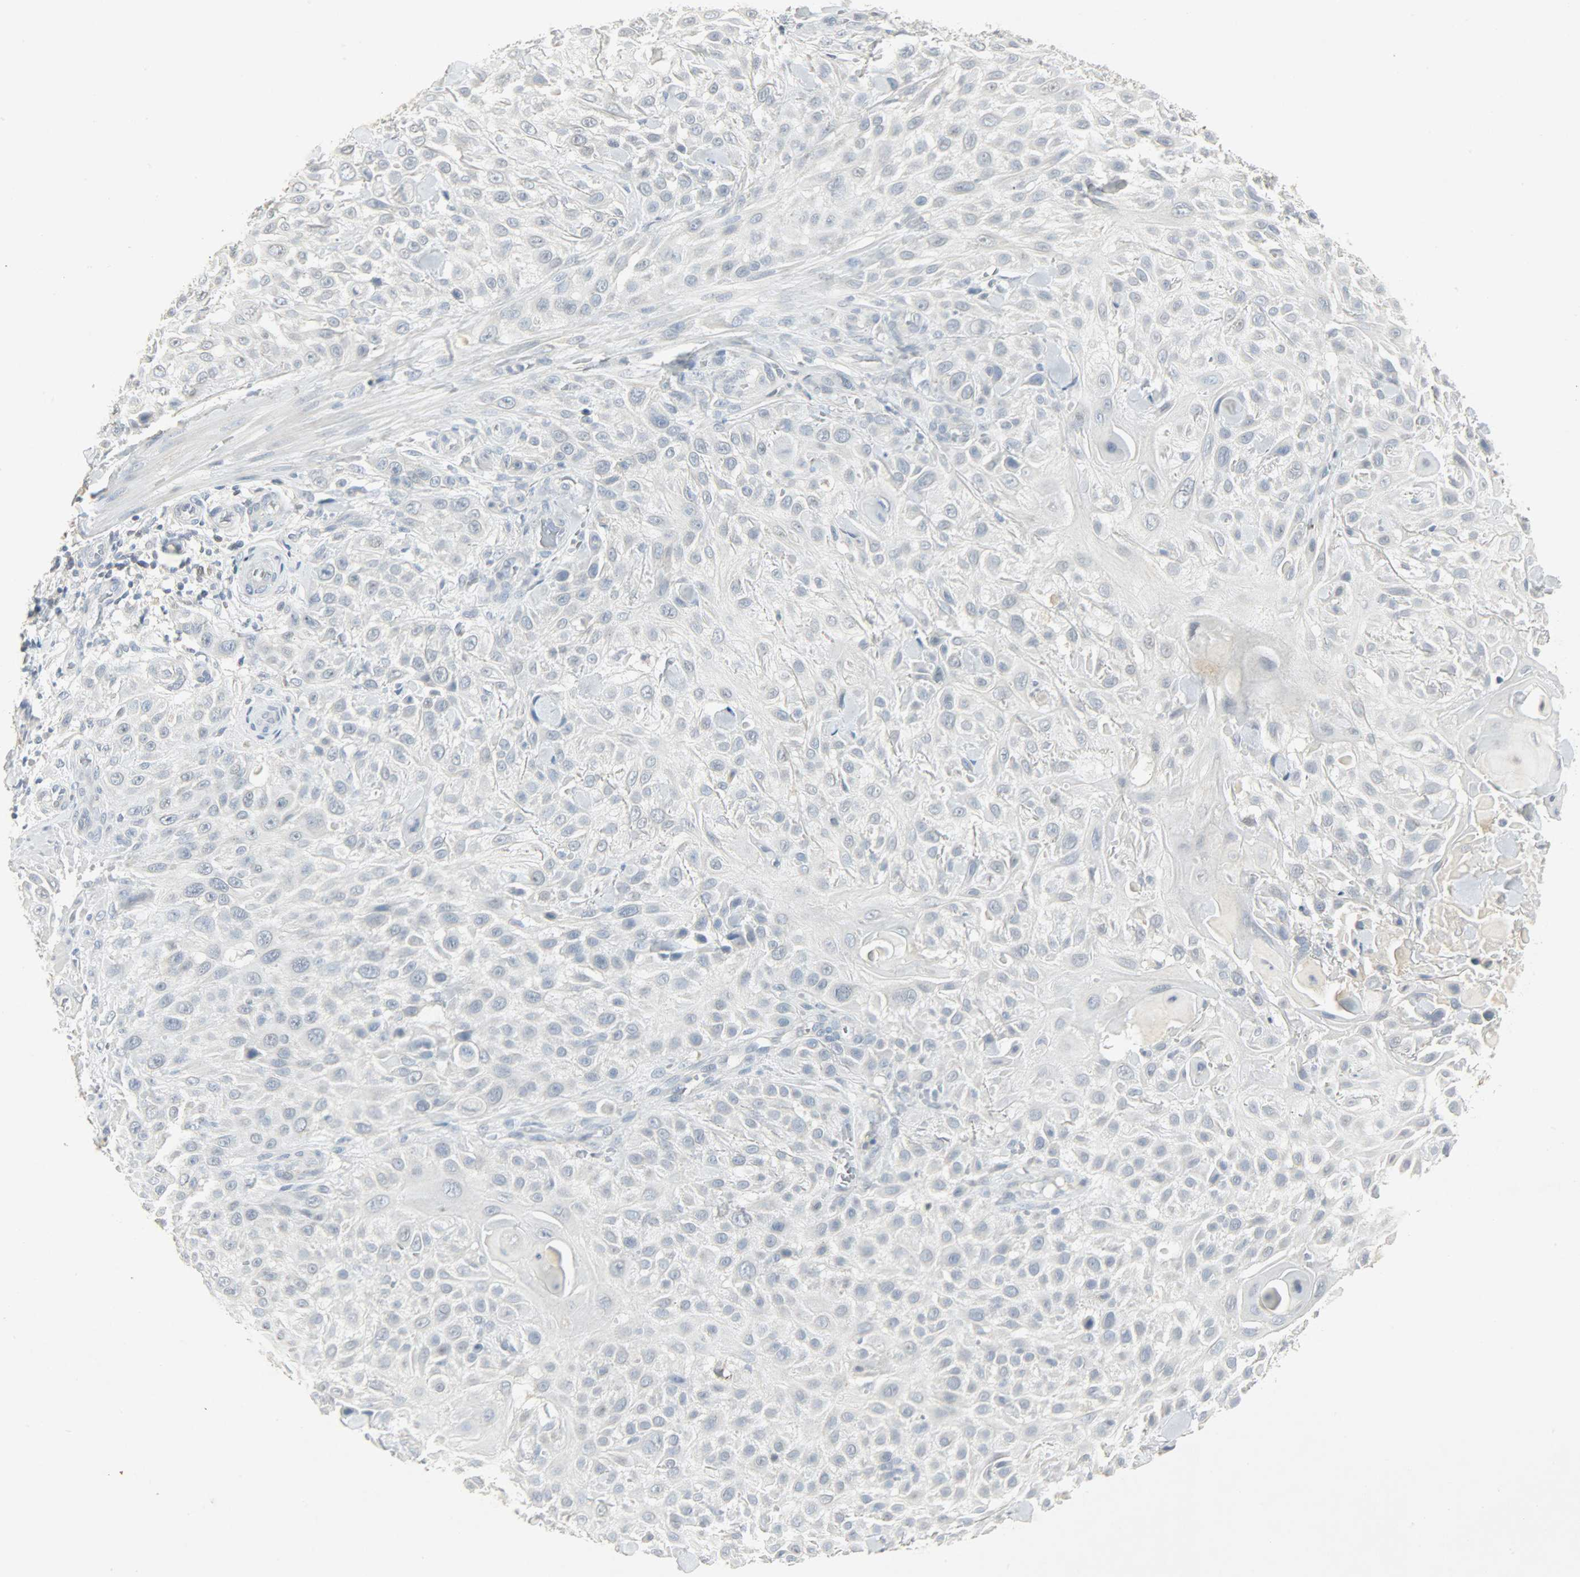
{"staining": {"intensity": "negative", "quantity": "none", "location": "none"}, "tissue": "skin cancer", "cell_type": "Tumor cells", "image_type": "cancer", "snomed": [{"axis": "morphology", "description": "Squamous cell carcinoma, NOS"}, {"axis": "topography", "description": "Skin"}], "caption": "Photomicrograph shows no protein staining in tumor cells of skin squamous cell carcinoma tissue. (Brightfield microscopy of DAB (3,3'-diaminobenzidine) immunohistochemistry (IHC) at high magnification).", "gene": "CAMK4", "patient": {"sex": "female", "age": 42}}